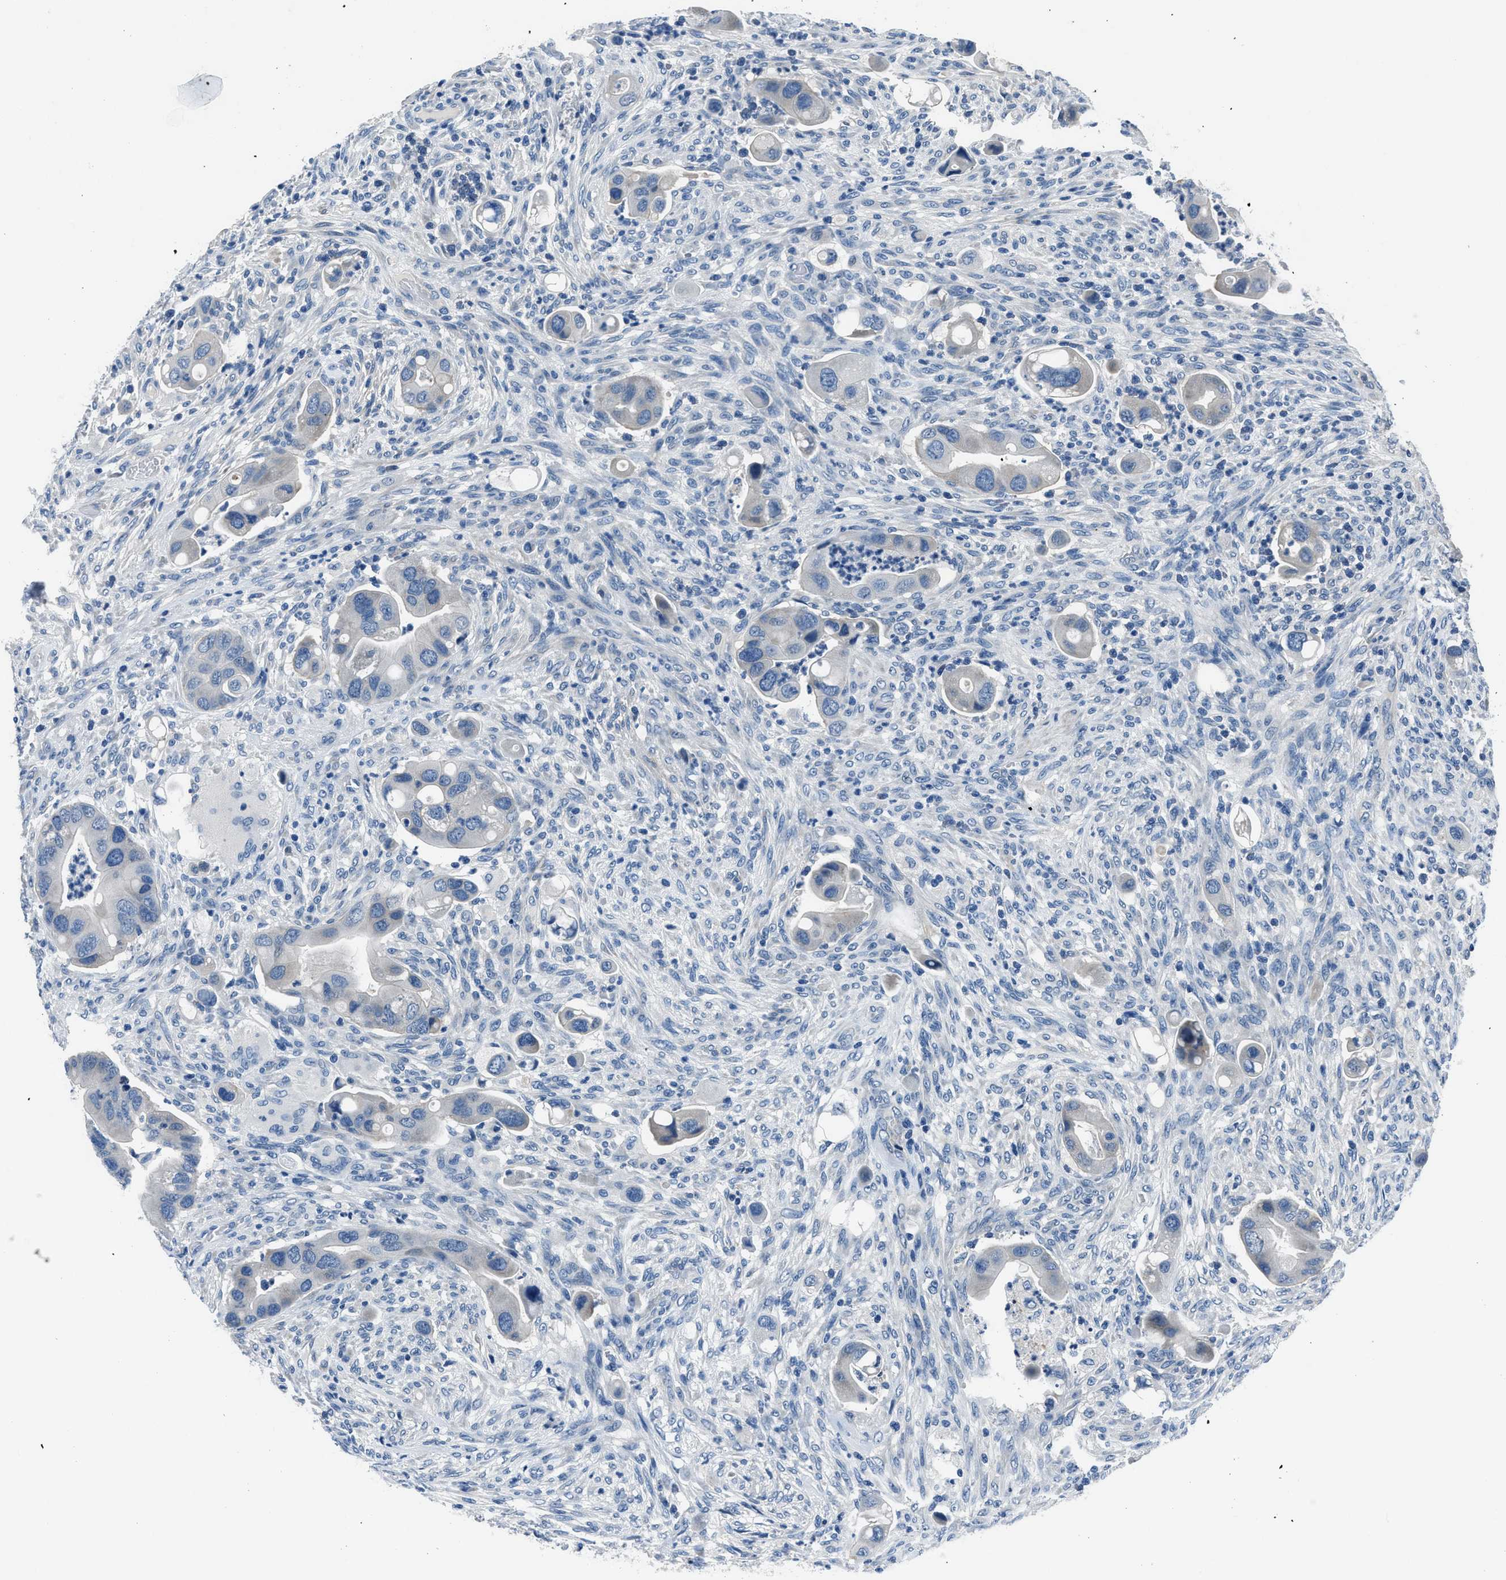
{"staining": {"intensity": "negative", "quantity": "none", "location": "none"}, "tissue": "colorectal cancer", "cell_type": "Tumor cells", "image_type": "cancer", "snomed": [{"axis": "morphology", "description": "Adenocarcinoma, NOS"}, {"axis": "topography", "description": "Rectum"}], "caption": "Colorectal cancer (adenocarcinoma) stained for a protein using IHC demonstrates no staining tumor cells.", "gene": "GJA3", "patient": {"sex": "female", "age": 57}}